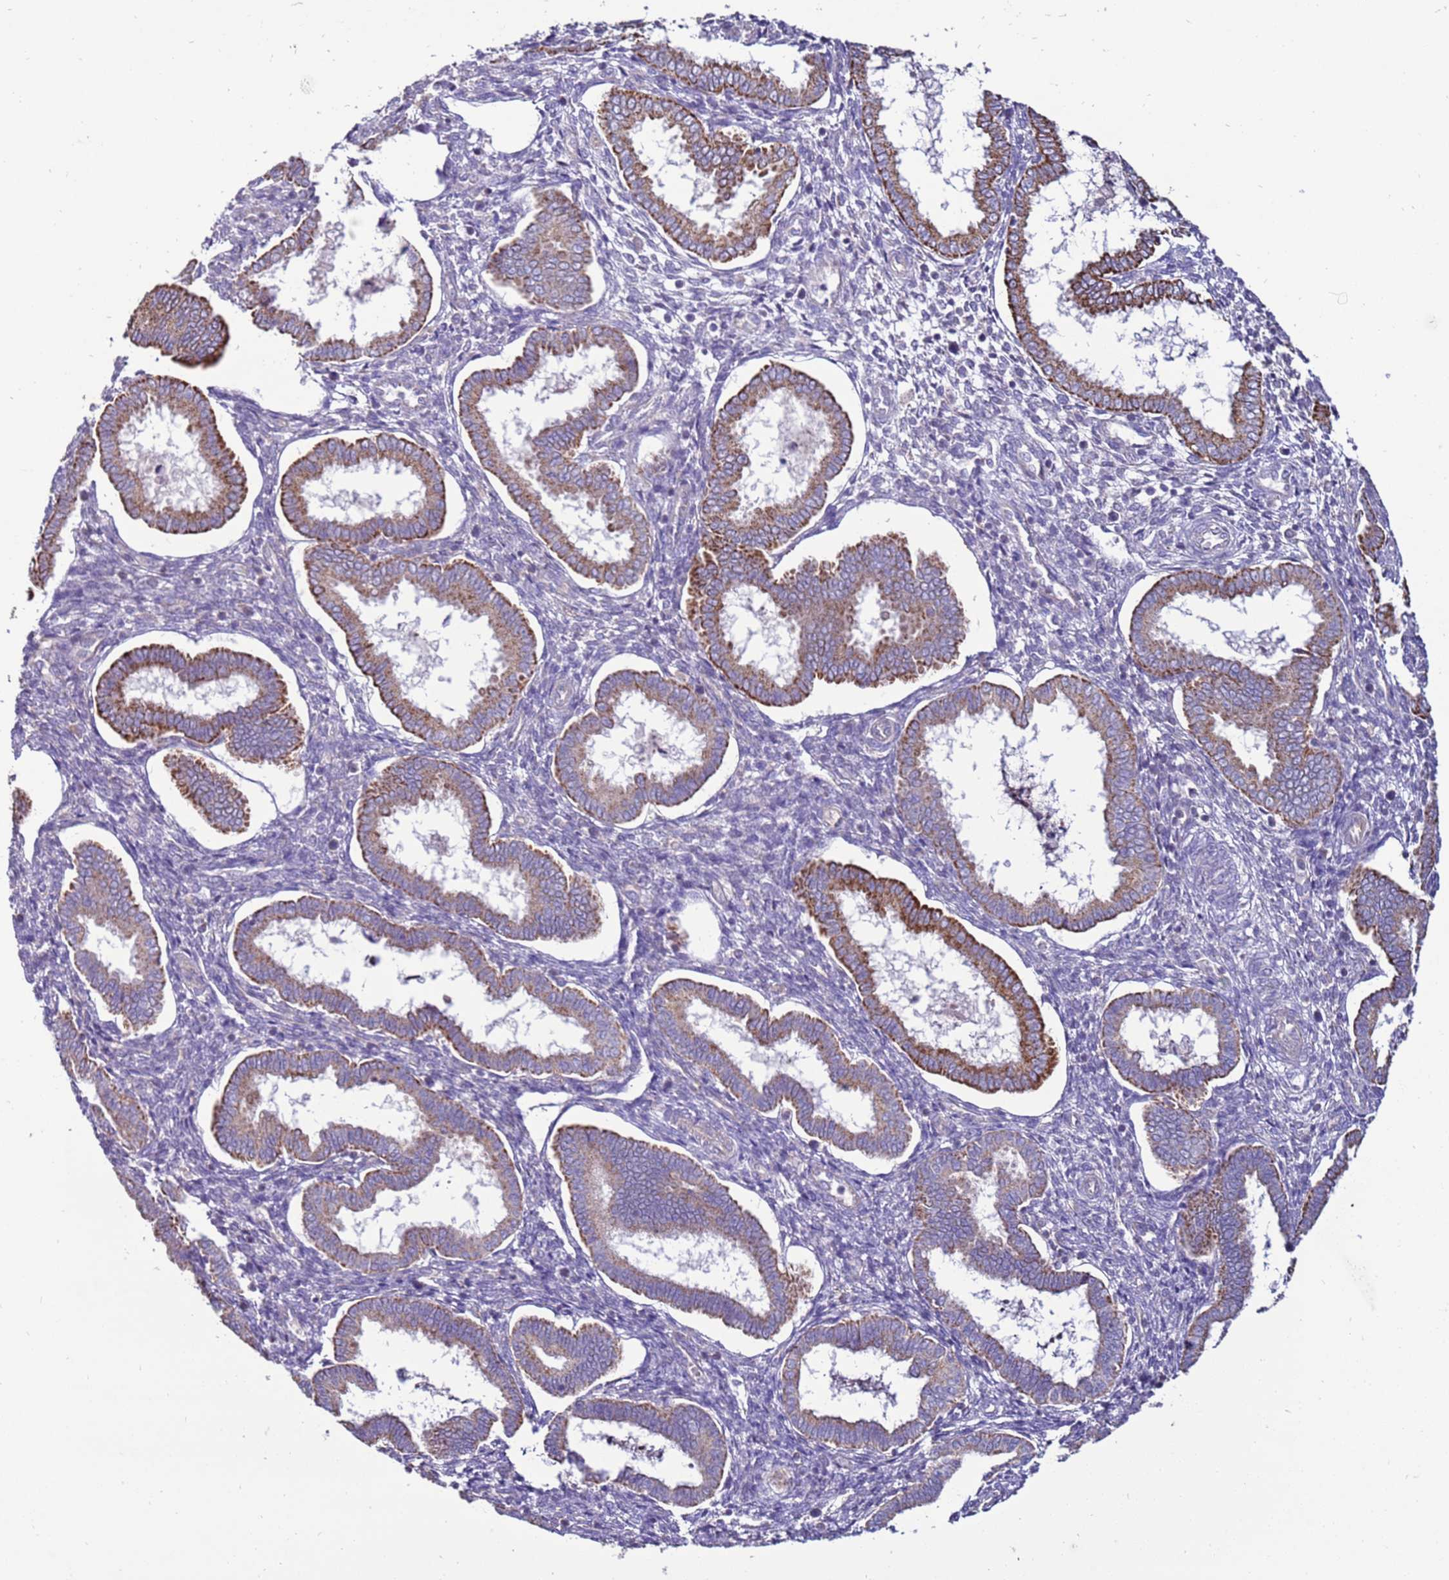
{"staining": {"intensity": "negative", "quantity": "none", "location": "none"}, "tissue": "endometrium", "cell_type": "Cells in endometrial stroma", "image_type": "normal", "snomed": [{"axis": "morphology", "description": "Normal tissue, NOS"}, {"axis": "topography", "description": "Endometrium"}], "caption": "Normal endometrium was stained to show a protein in brown. There is no significant expression in cells in endometrial stroma. (Brightfield microscopy of DAB (3,3'-diaminobenzidine) IHC at high magnification).", "gene": "TRAPPC4", "patient": {"sex": "female", "age": 24}}